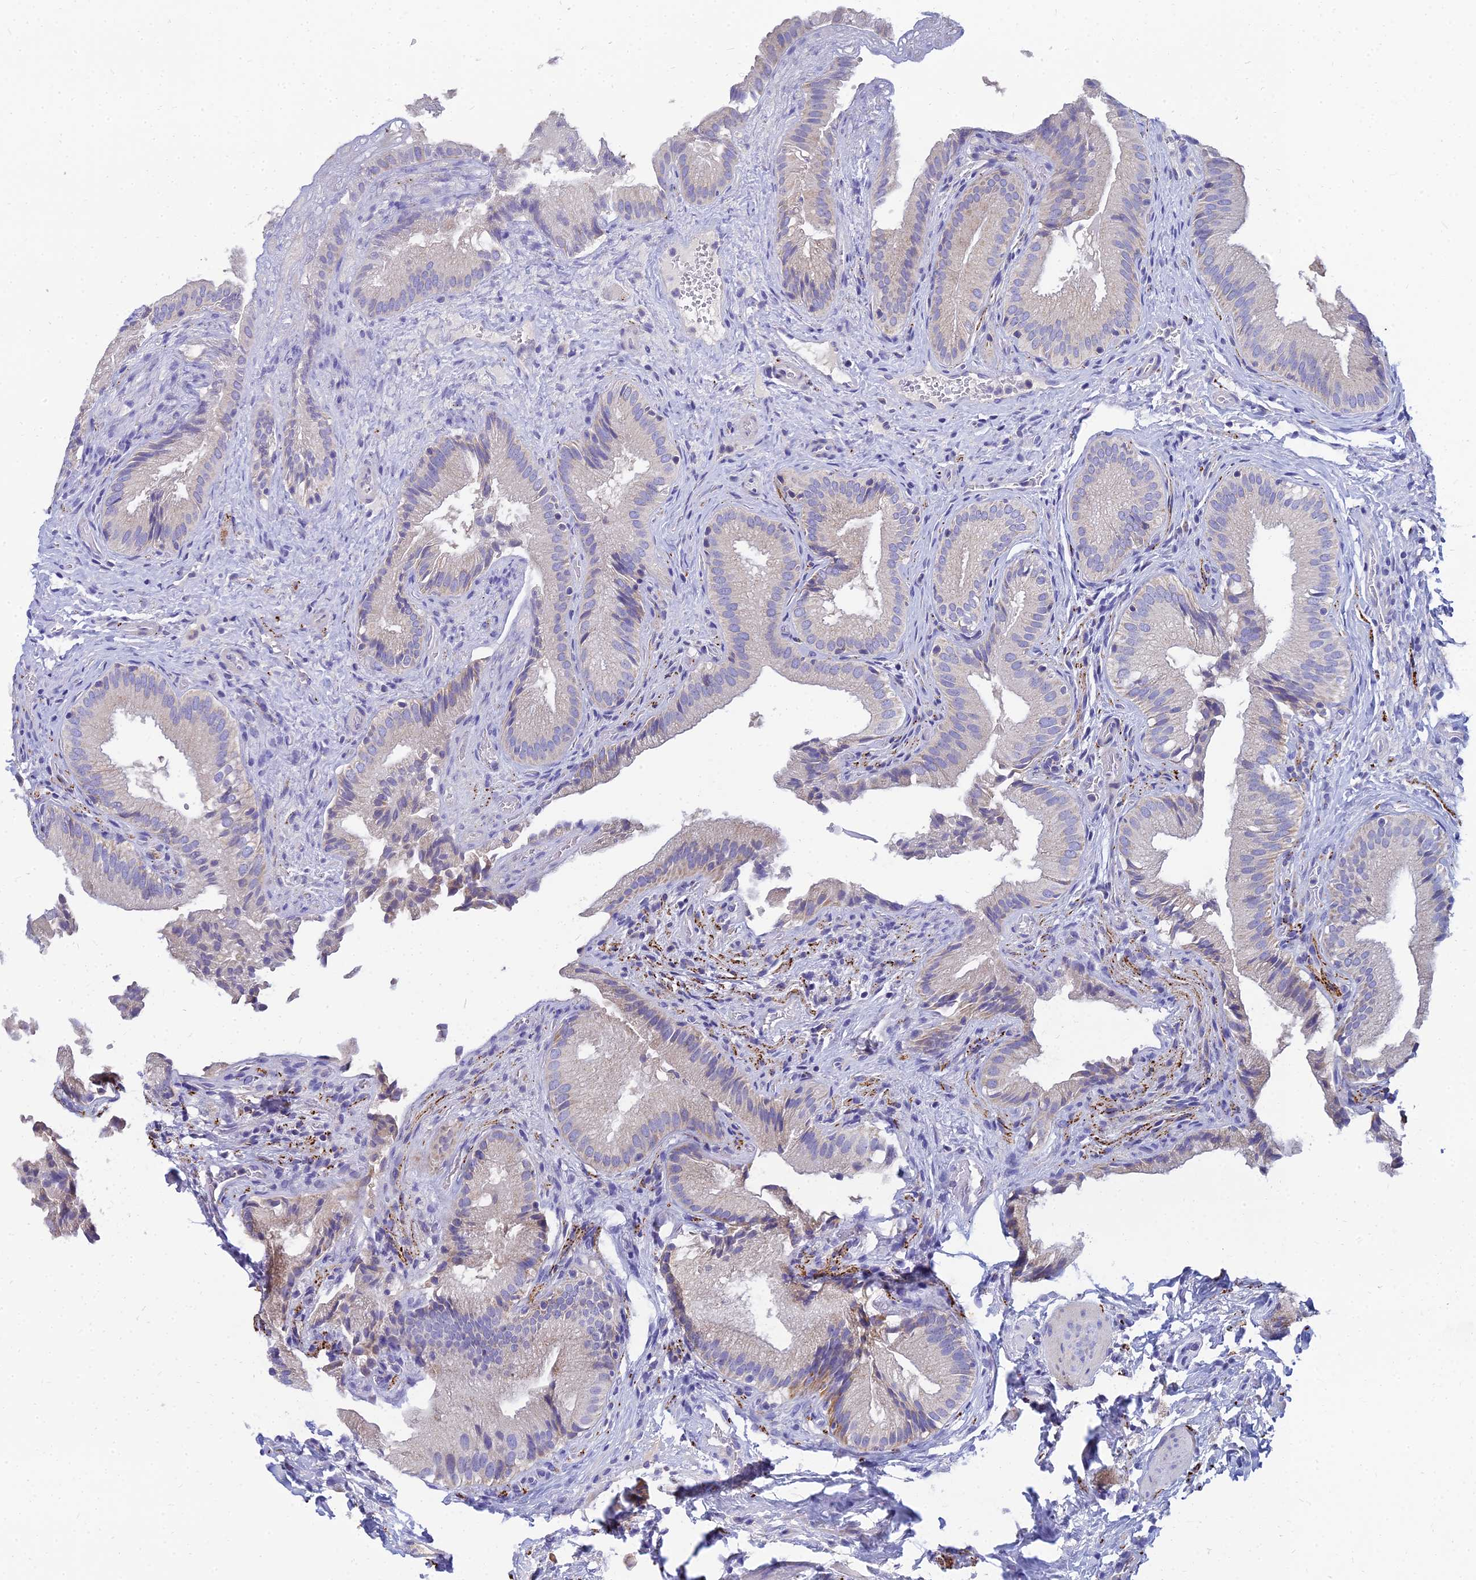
{"staining": {"intensity": "weak", "quantity": "<25%", "location": "cytoplasmic/membranous"}, "tissue": "gallbladder", "cell_type": "Glandular cells", "image_type": "normal", "snomed": [{"axis": "morphology", "description": "Normal tissue, NOS"}, {"axis": "topography", "description": "Gallbladder"}], "caption": "Immunohistochemistry (IHC) micrograph of unremarkable gallbladder stained for a protein (brown), which shows no positivity in glandular cells.", "gene": "NPY", "patient": {"sex": "female", "age": 30}}